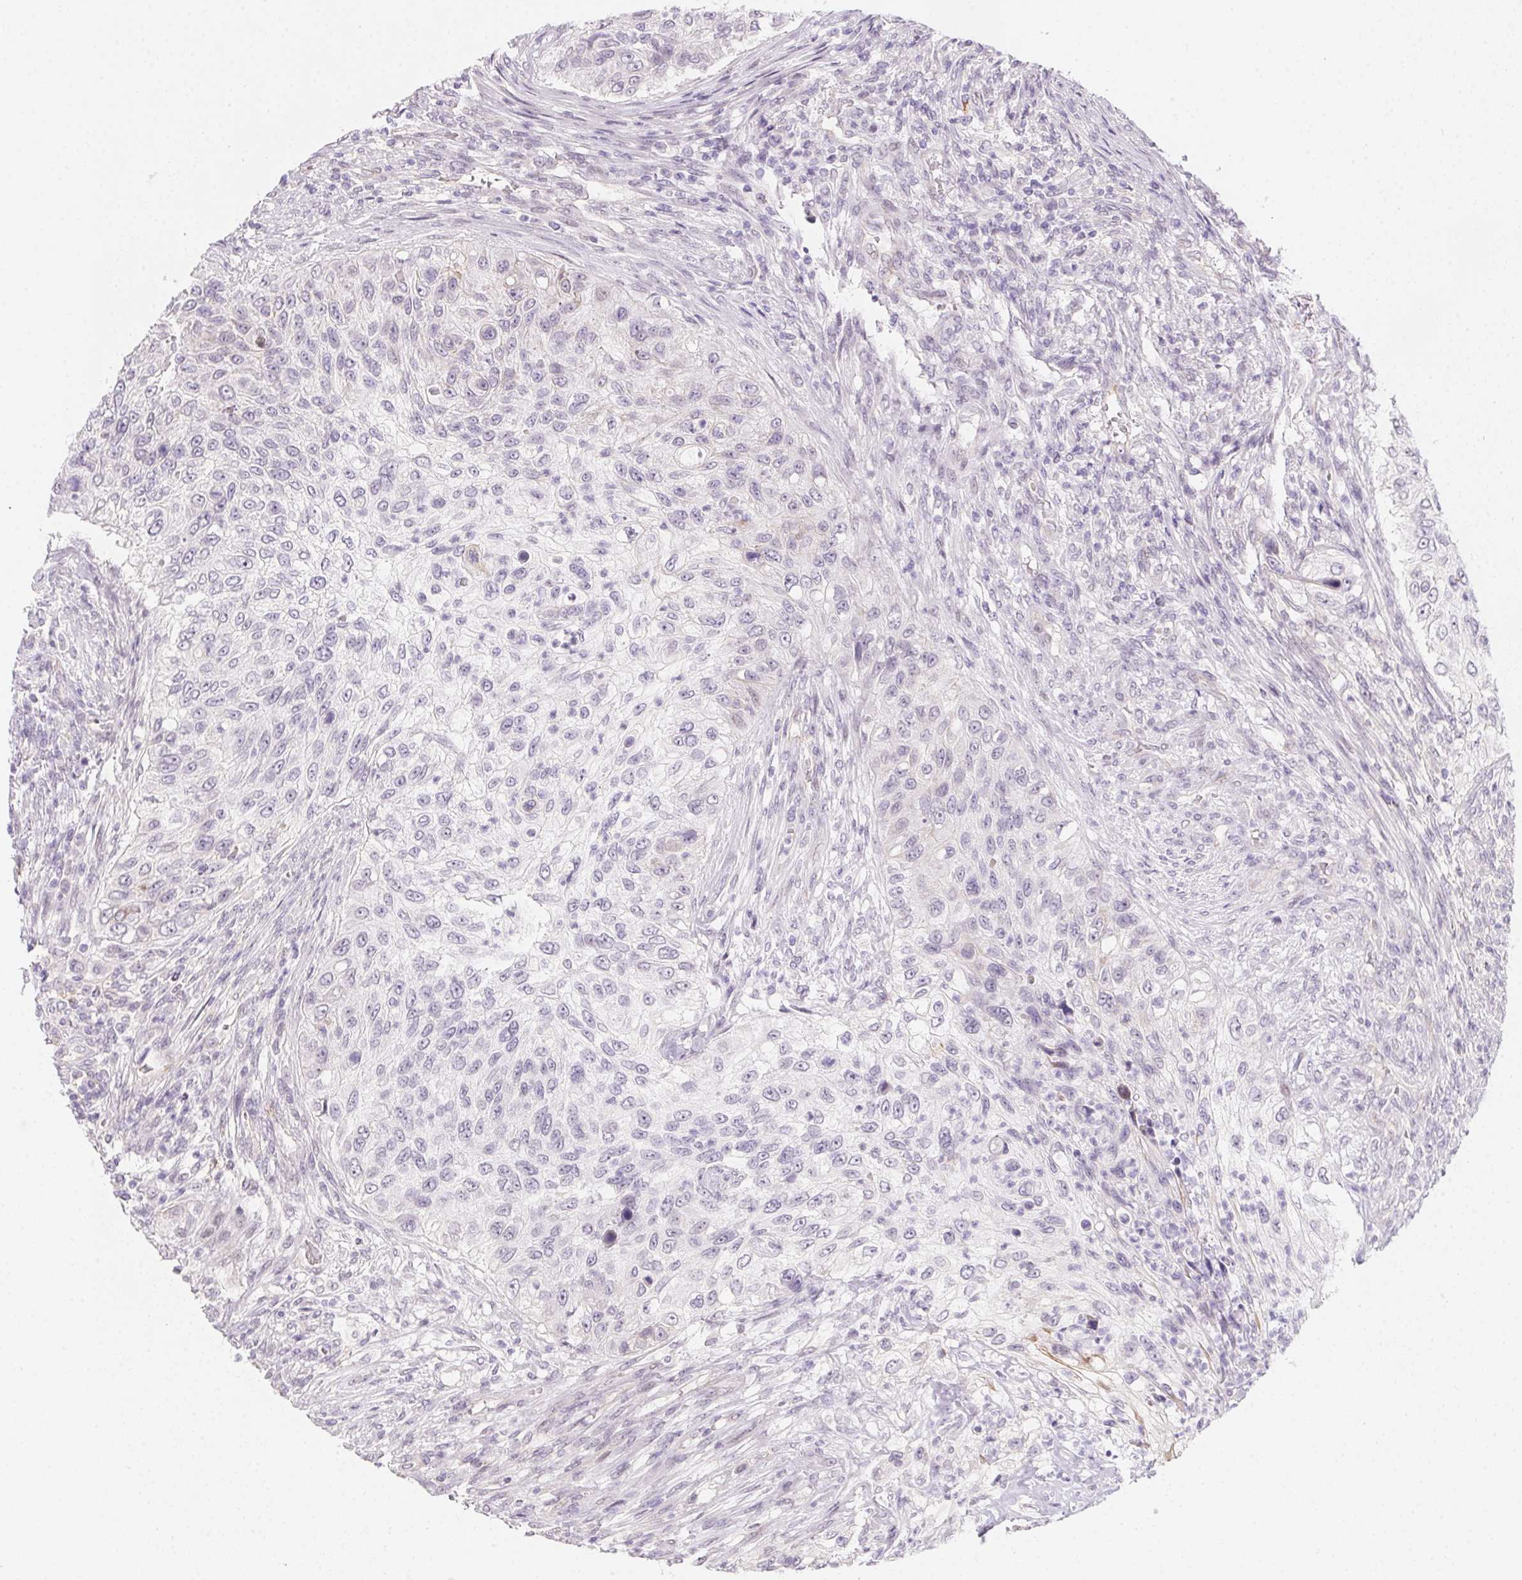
{"staining": {"intensity": "negative", "quantity": "none", "location": "none"}, "tissue": "urothelial cancer", "cell_type": "Tumor cells", "image_type": "cancer", "snomed": [{"axis": "morphology", "description": "Urothelial carcinoma, High grade"}, {"axis": "topography", "description": "Urinary bladder"}], "caption": "Tumor cells show no significant staining in high-grade urothelial carcinoma.", "gene": "MORC1", "patient": {"sex": "female", "age": 60}}